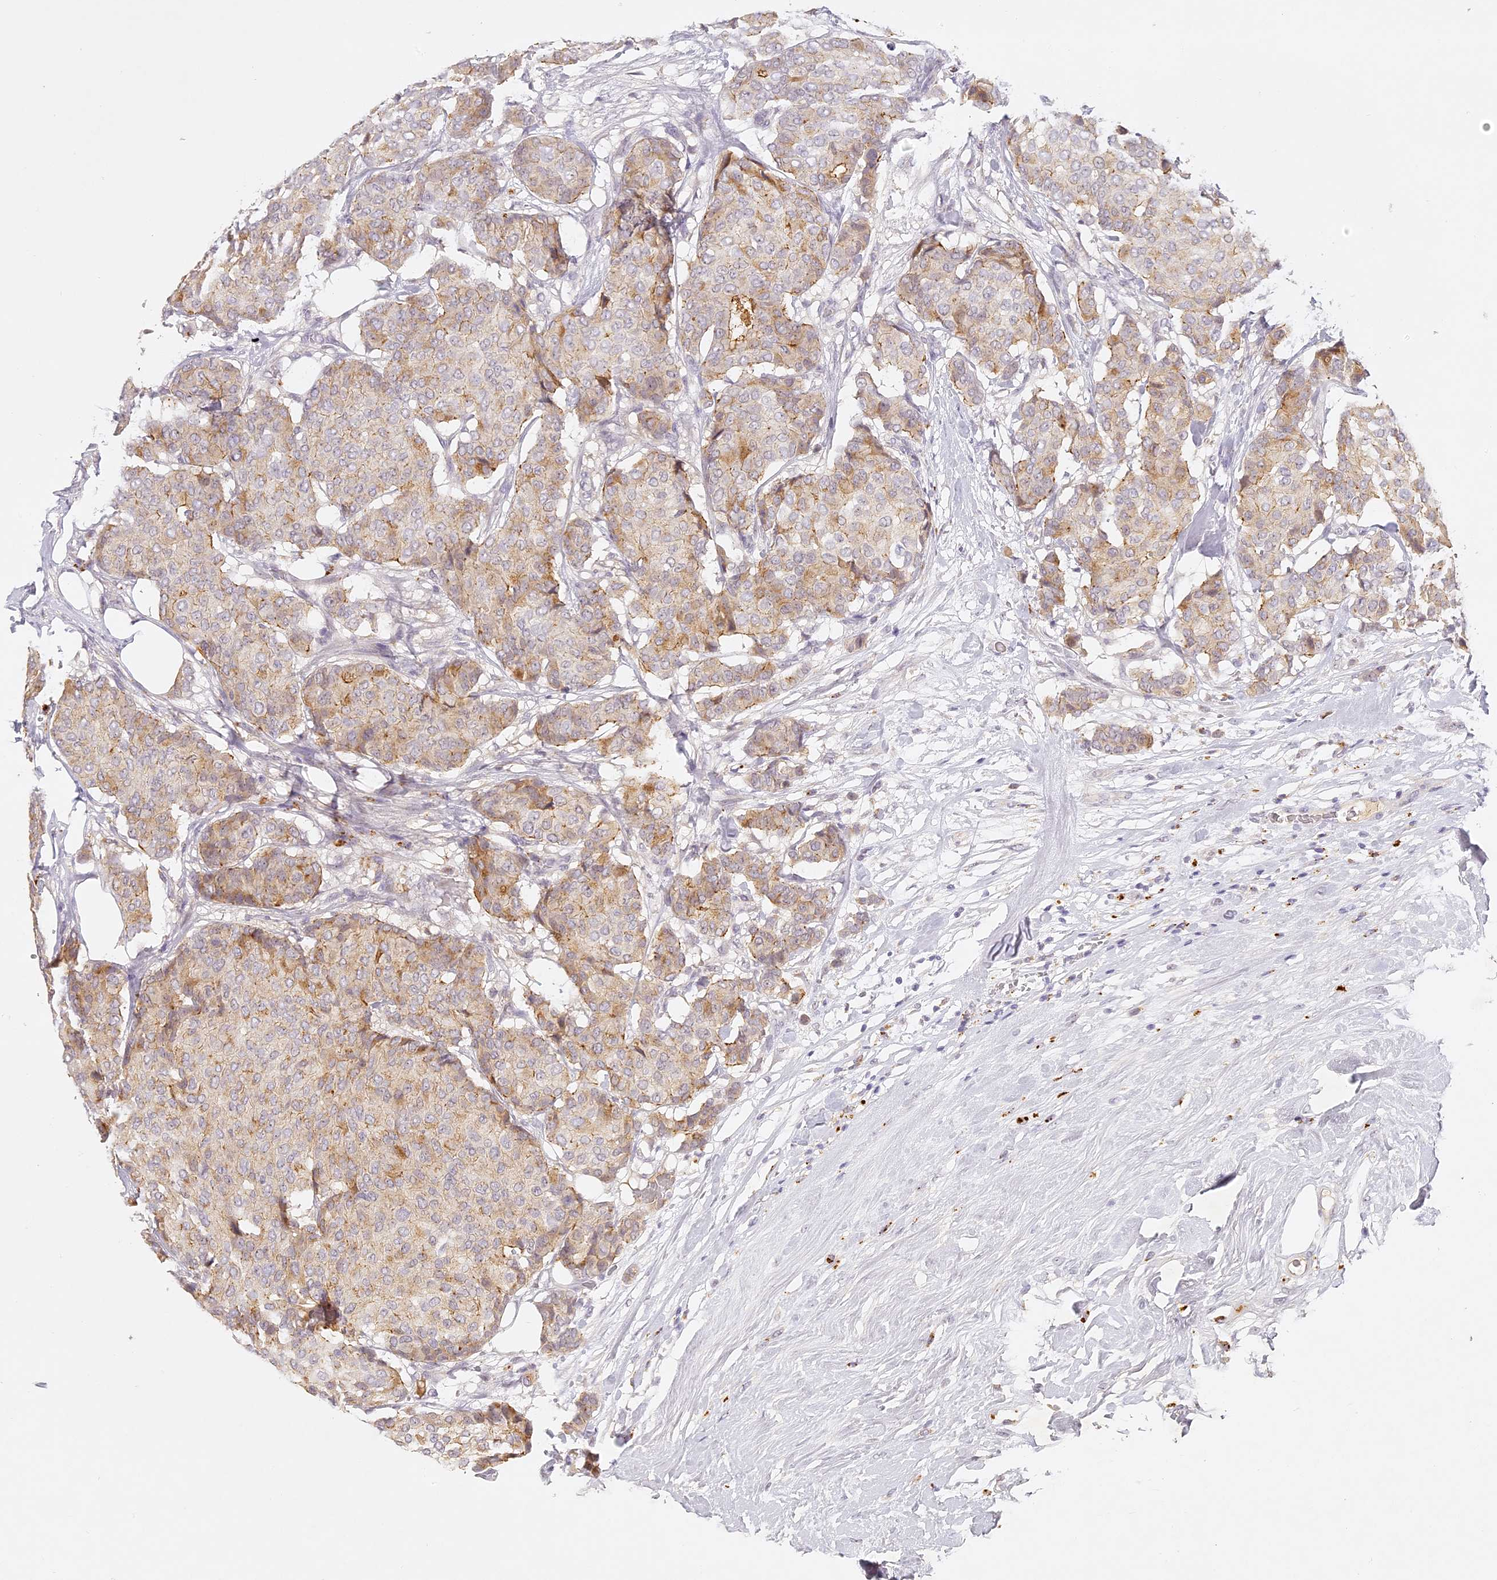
{"staining": {"intensity": "moderate", "quantity": "25%-75%", "location": "cytoplasmic/membranous"}, "tissue": "breast cancer", "cell_type": "Tumor cells", "image_type": "cancer", "snomed": [{"axis": "morphology", "description": "Duct carcinoma"}, {"axis": "topography", "description": "Breast"}], "caption": "A brown stain labels moderate cytoplasmic/membranous staining of a protein in breast intraductal carcinoma tumor cells. (DAB (3,3'-diaminobenzidine) IHC, brown staining for protein, blue staining for nuclei).", "gene": "ELL3", "patient": {"sex": "female", "age": 75}}